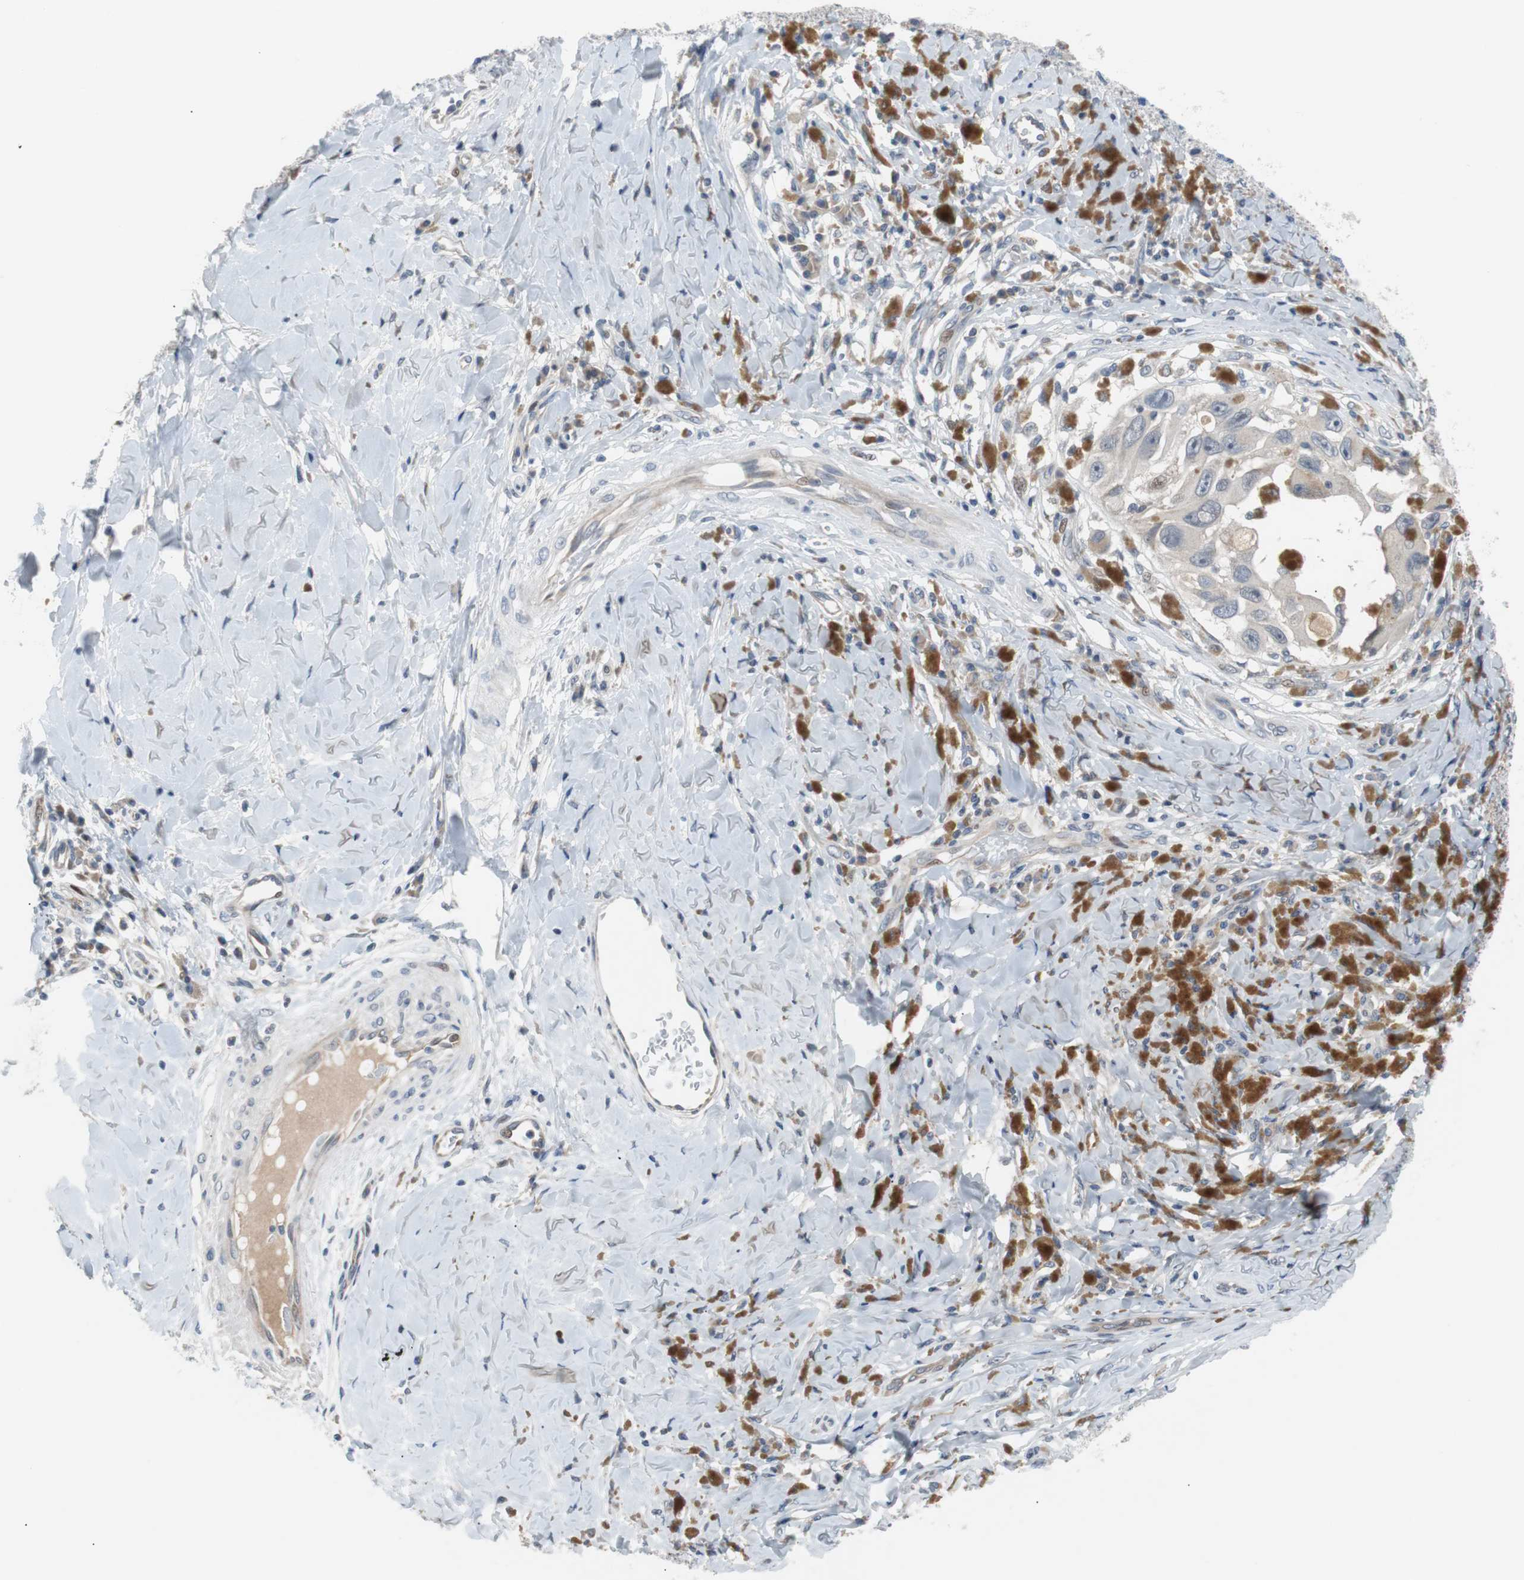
{"staining": {"intensity": "negative", "quantity": "none", "location": "none"}, "tissue": "melanoma", "cell_type": "Tumor cells", "image_type": "cancer", "snomed": [{"axis": "morphology", "description": "Malignant melanoma, NOS"}, {"axis": "topography", "description": "Skin"}], "caption": "A micrograph of melanoma stained for a protein demonstrates no brown staining in tumor cells.", "gene": "MAP2K4", "patient": {"sex": "female", "age": 73}}